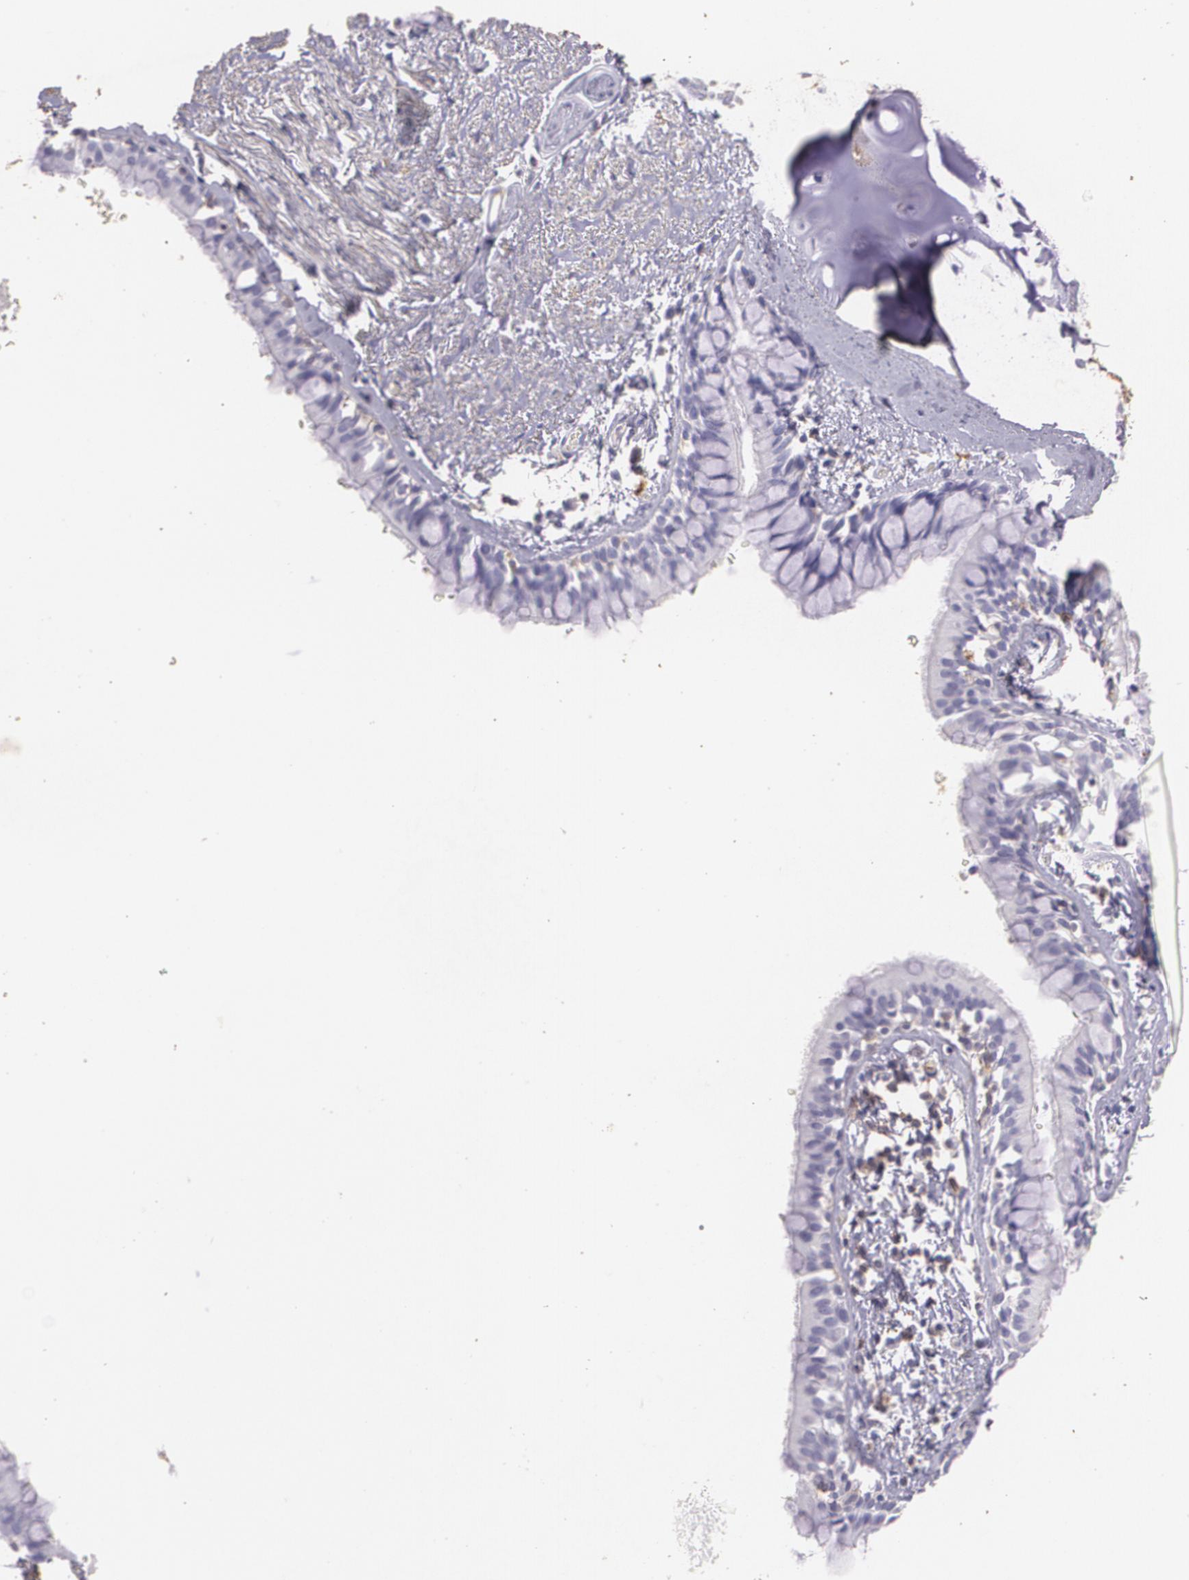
{"staining": {"intensity": "negative", "quantity": "none", "location": "none"}, "tissue": "bronchus", "cell_type": "Respiratory epithelial cells", "image_type": "normal", "snomed": [{"axis": "morphology", "description": "Normal tissue, NOS"}, {"axis": "topography", "description": "Lymph node of abdomen"}, {"axis": "topography", "description": "Lymph node of pelvis"}], "caption": "High magnification brightfield microscopy of normal bronchus stained with DAB (3,3'-diaminobenzidine) (brown) and counterstained with hematoxylin (blue): respiratory epithelial cells show no significant staining. (Immunohistochemistry (ihc), brightfield microscopy, high magnification).", "gene": "TGFBR1", "patient": {"sex": "female", "age": 65}}